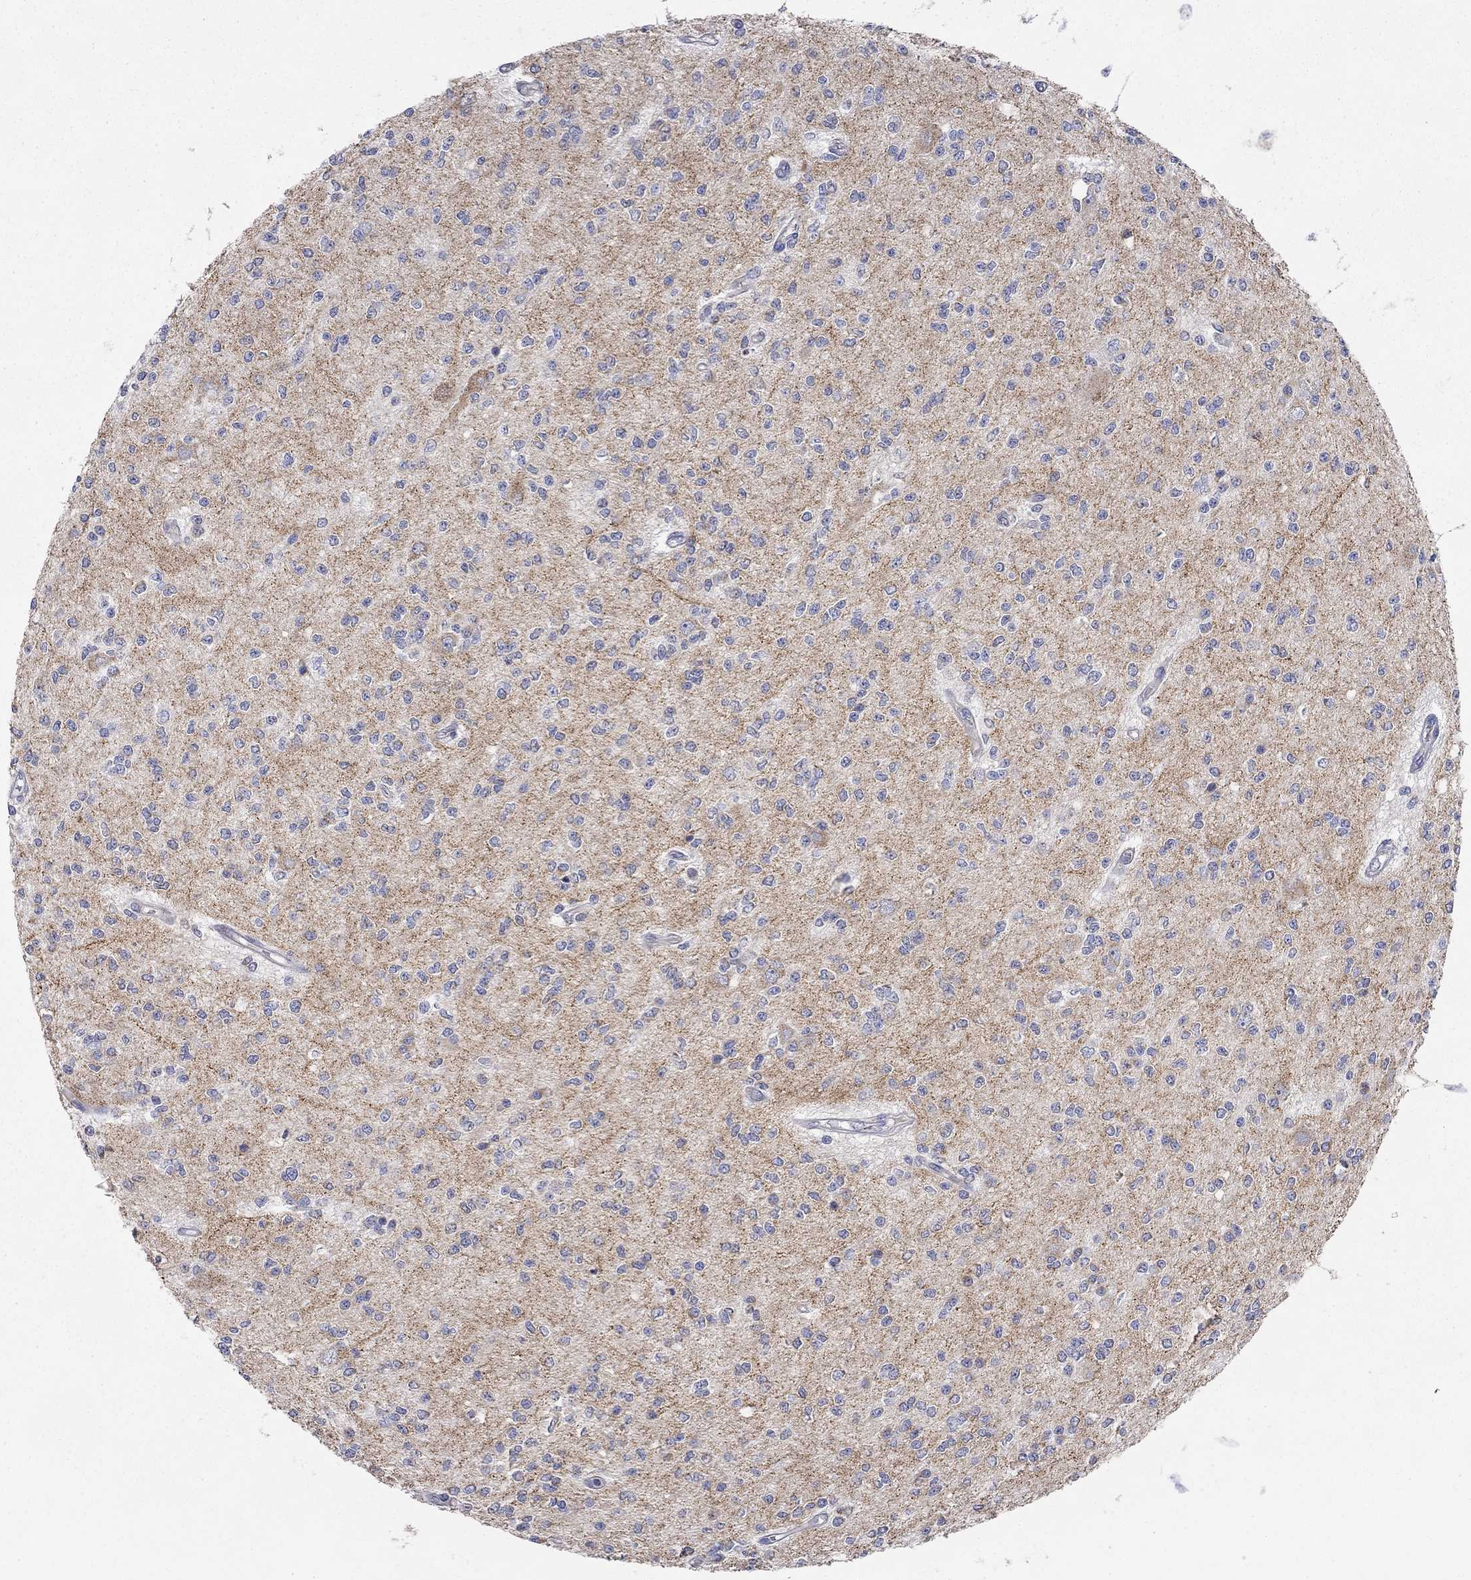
{"staining": {"intensity": "negative", "quantity": "none", "location": "none"}, "tissue": "glioma", "cell_type": "Tumor cells", "image_type": "cancer", "snomed": [{"axis": "morphology", "description": "Glioma, malignant, Low grade"}, {"axis": "topography", "description": "Brain"}], "caption": "An immunohistochemistry (IHC) image of malignant glioma (low-grade) is shown. There is no staining in tumor cells of malignant glioma (low-grade). Brightfield microscopy of immunohistochemistry (IHC) stained with DAB (brown) and hematoxylin (blue), captured at high magnification.", "gene": "RCAN1", "patient": {"sex": "male", "age": 67}}